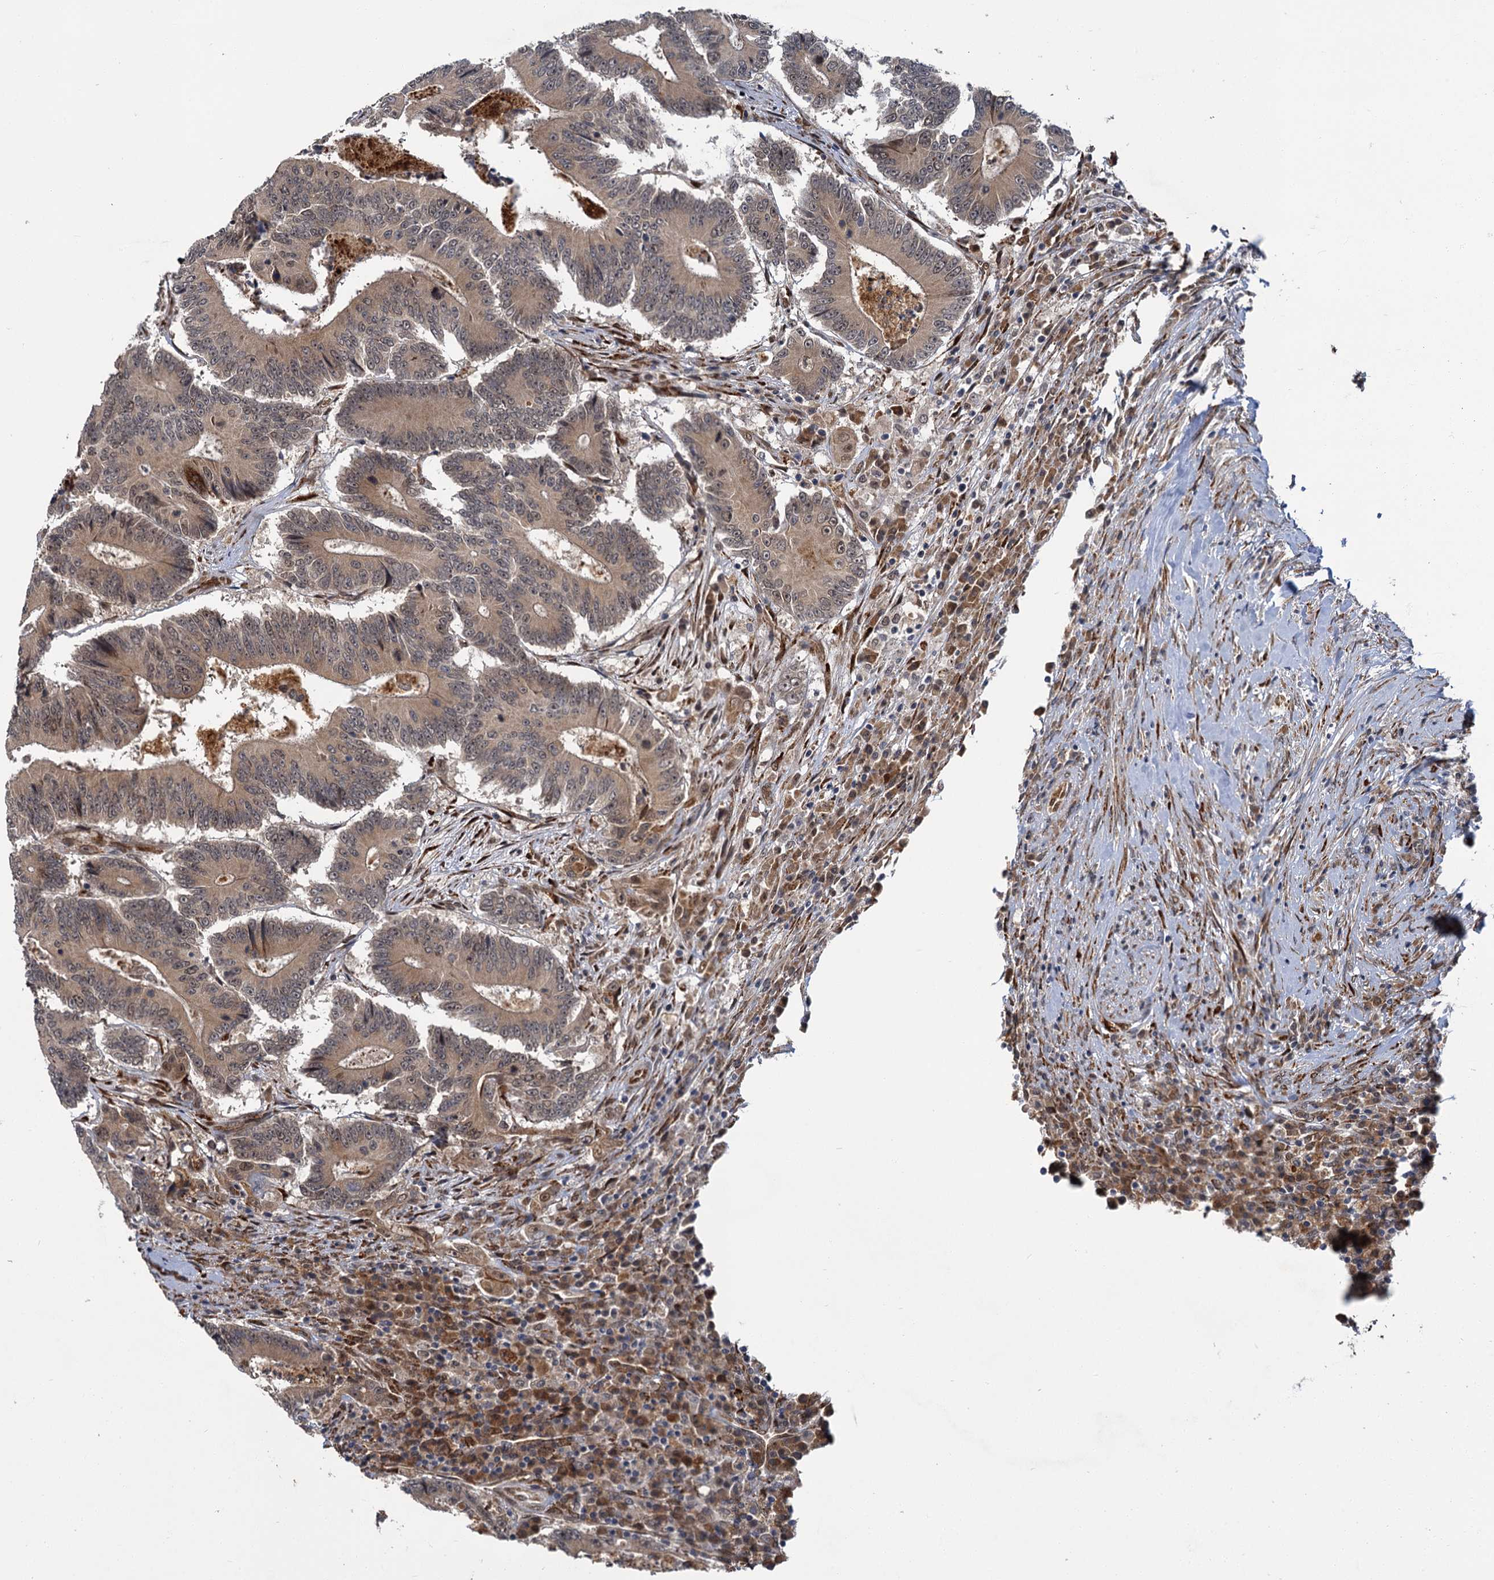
{"staining": {"intensity": "weak", "quantity": ">75%", "location": "cytoplasmic/membranous"}, "tissue": "colorectal cancer", "cell_type": "Tumor cells", "image_type": "cancer", "snomed": [{"axis": "morphology", "description": "Adenocarcinoma, NOS"}, {"axis": "topography", "description": "Colon"}], "caption": "Immunohistochemistry staining of colorectal adenocarcinoma, which exhibits low levels of weak cytoplasmic/membranous expression in approximately >75% of tumor cells indicating weak cytoplasmic/membranous protein staining. The staining was performed using DAB (3,3'-diaminobenzidine) (brown) for protein detection and nuclei were counterstained in hematoxylin (blue).", "gene": "APBA2", "patient": {"sex": "male", "age": 83}}